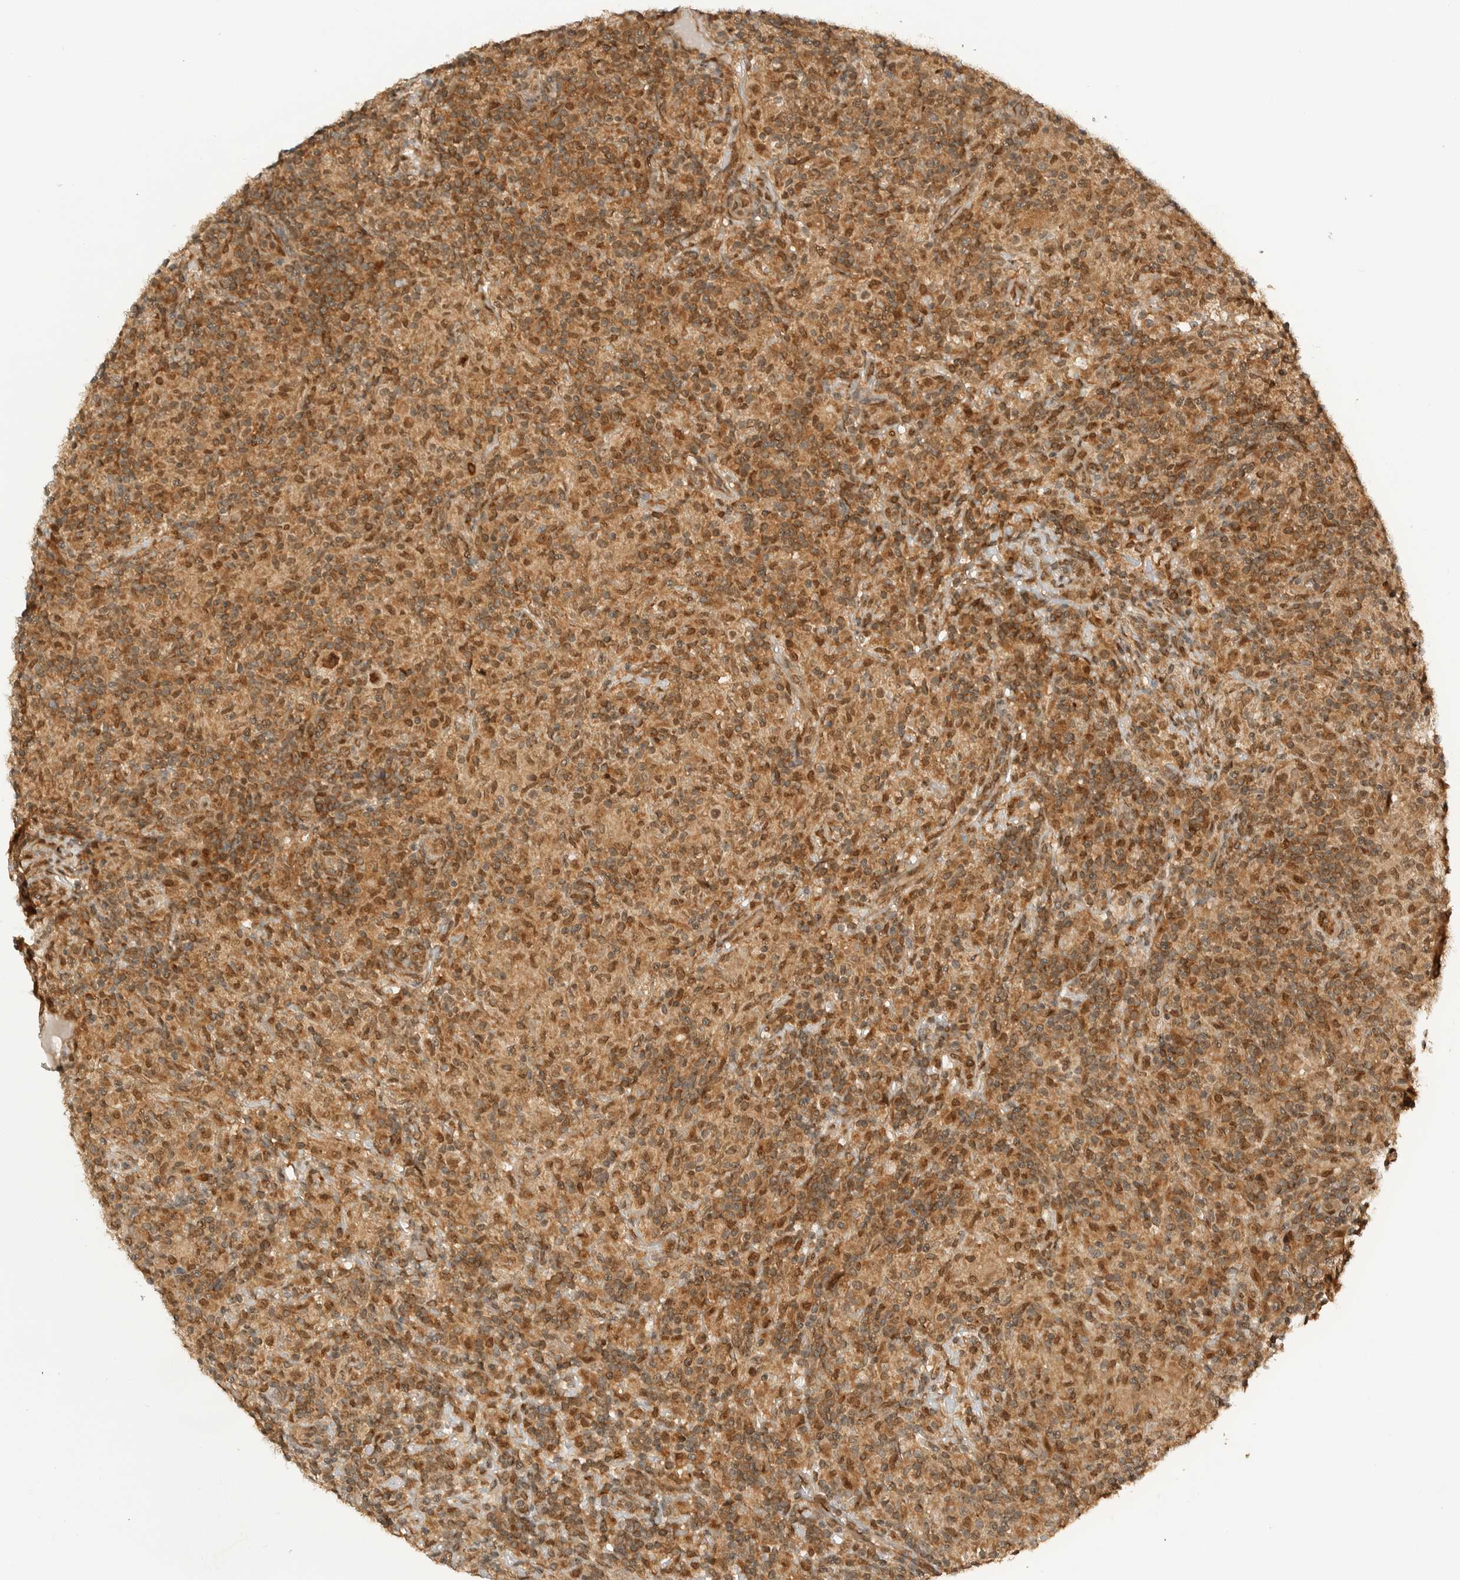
{"staining": {"intensity": "moderate", "quantity": ">75%", "location": "cytoplasmic/membranous"}, "tissue": "lymphoma", "cell_type": "Tumor cells", "image_type": "cancer", "snomed": [{"axis": "morphology", "description": "Hodgkin's disease, NOS"}, {"axis": "topography", "description": "Lymph node"}], "caption": "Hodgkin's disease stained with DAB immunohistochemistry (IHC) demonstrates medium levels of moderate cytoplasmic/membranous positivity in about >75% of tumor cells.", "gene": "ALKAL1", "patient": {"sex": "male", "age": 70}}